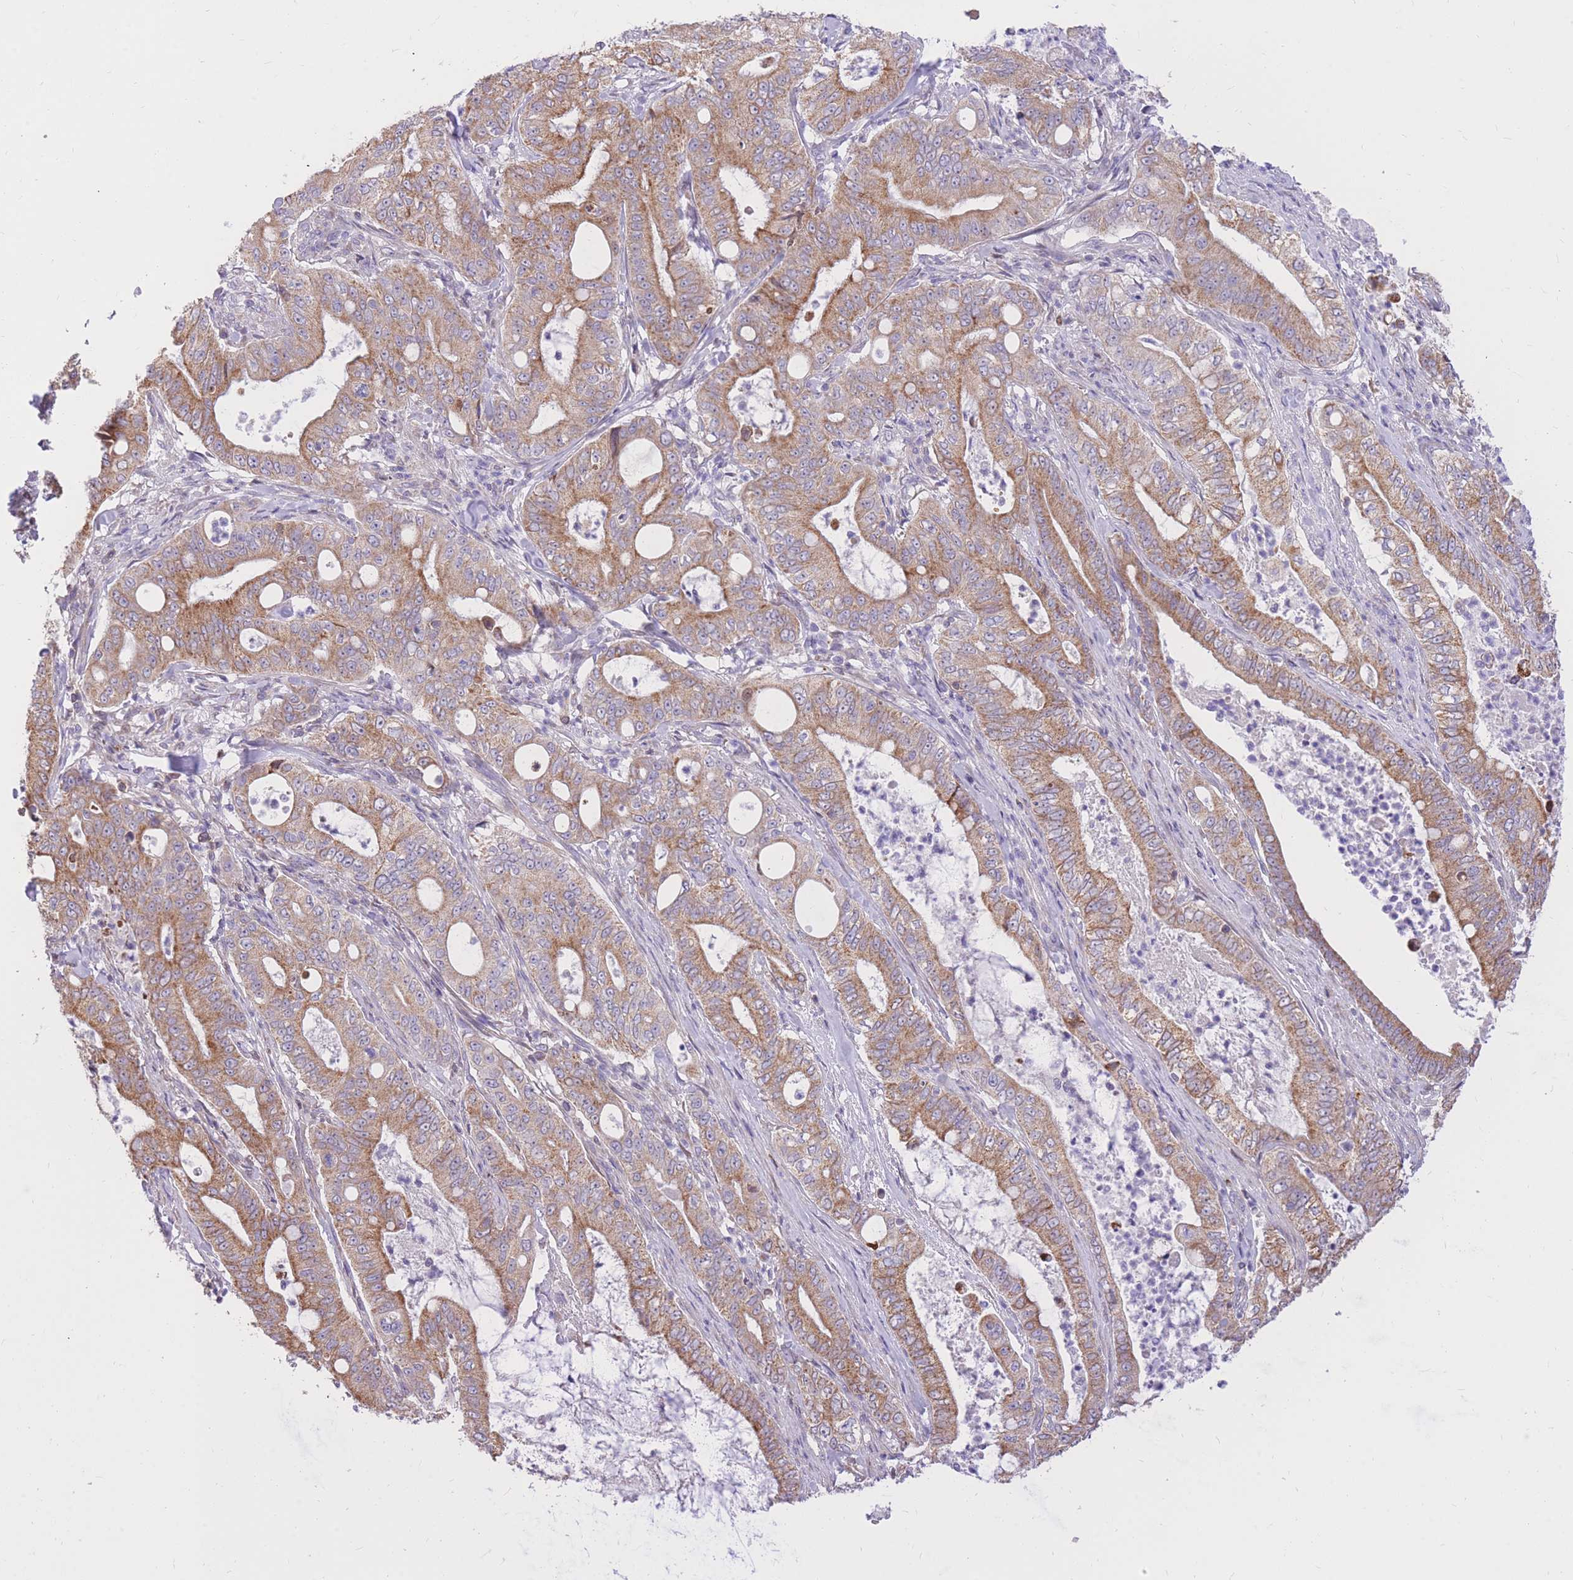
{"staining": {"intensity": "moderate", "quantity": ">75%", "location": "cytoplasmic/membranous"}, "tissue": "pancreatic cancer", "cell_type": "Tumor cells", "image_type": "cancer", "snomed": [{"axis": "morphology", "description": "Adenocarcinoma, NOS"}, {"axis": "topography", "description": "Pancreas"}], "caption": "Immunohistochemical staining of human pancreatic cancer (adenocarcinoma) shows medium levels of moderate cytoplasmic/membranous staining in about >75% of tumor cells.", "gene": "TOPAZ1", "patient": {"sex": "male", "age": 71}}